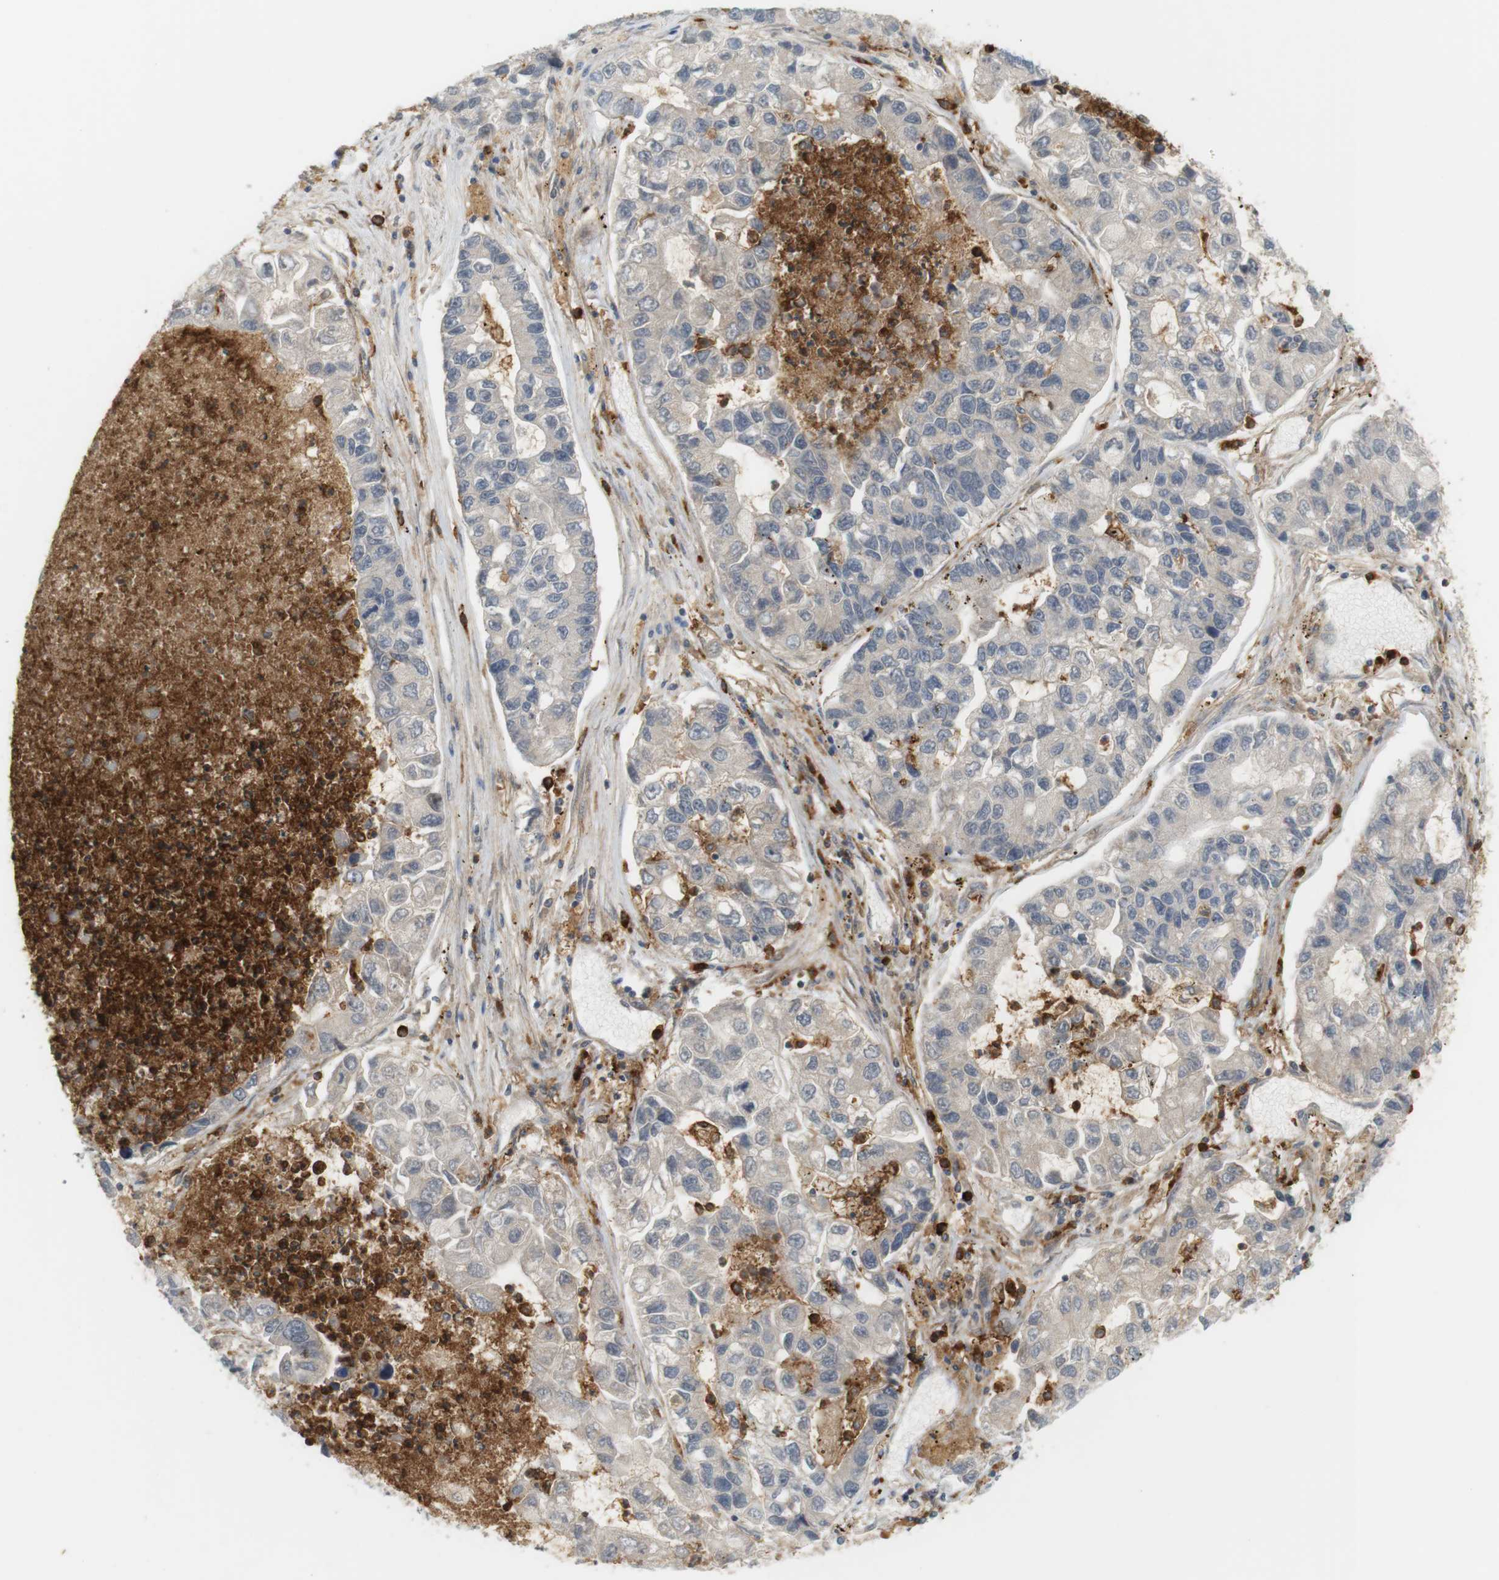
{"staining": {"intensity": "weak", "quantity": "<25%", "location": "cytoplasmic/membranous"}, "tissue": "lung cancer", "cell_type": "Tumor cells", "image_type": "cancer", "snomed": [{"axis": "morphology", "description": "Adenocarcinoma, NOS"}, {"axis": "topography", "description": "Lung"}], "caption": "Immunohistochemistry photomicrograph of human adenocarcinoma (lung) stained for a protein (brown), which demonstrates no expression in tumor cells.", "gene": "SIRPA", "patient": {"sex": "female", "age": 51}}